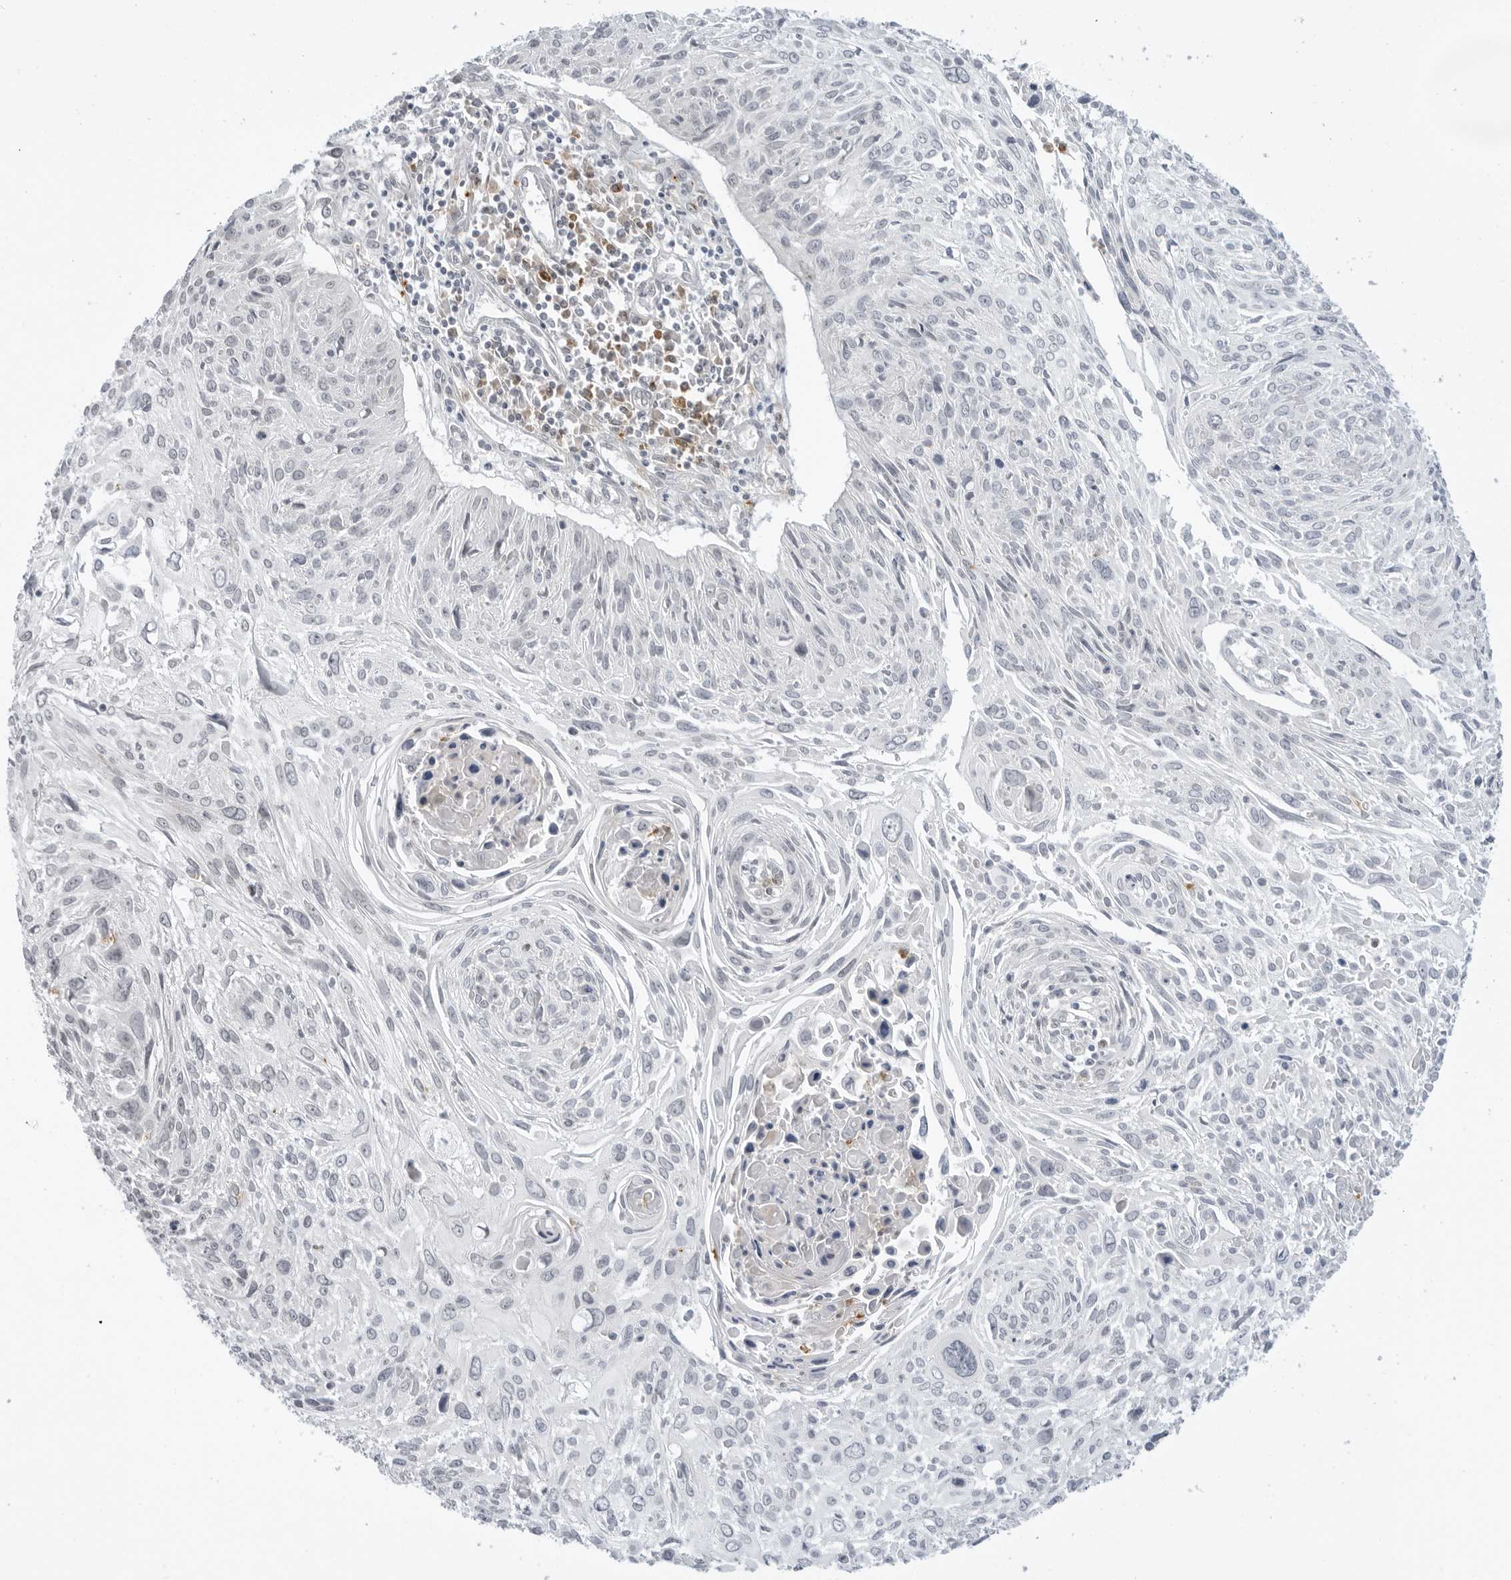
{"staining": {"intensity": "negative", "quantity": "none", "location": "none"}, "tissue": "cervical cancer", "cell_type": "Tumor cells", "image_type": "cancer", "snomed": [{"axis": "morphology", "description": "Squamous cell carcinoma, NOS"}, {"axis": "topography", "description": "Cervix"}], "caption": "High magnification brightfield microscopy of cervical cancer (squamous cell carcinoma) stained with DAB (brown) and counterstained with hematoxylin (blue): tumor cells show no significant positivity.", "gene": "SUGCT", "patient": {"sex": "female", "age": 51}}